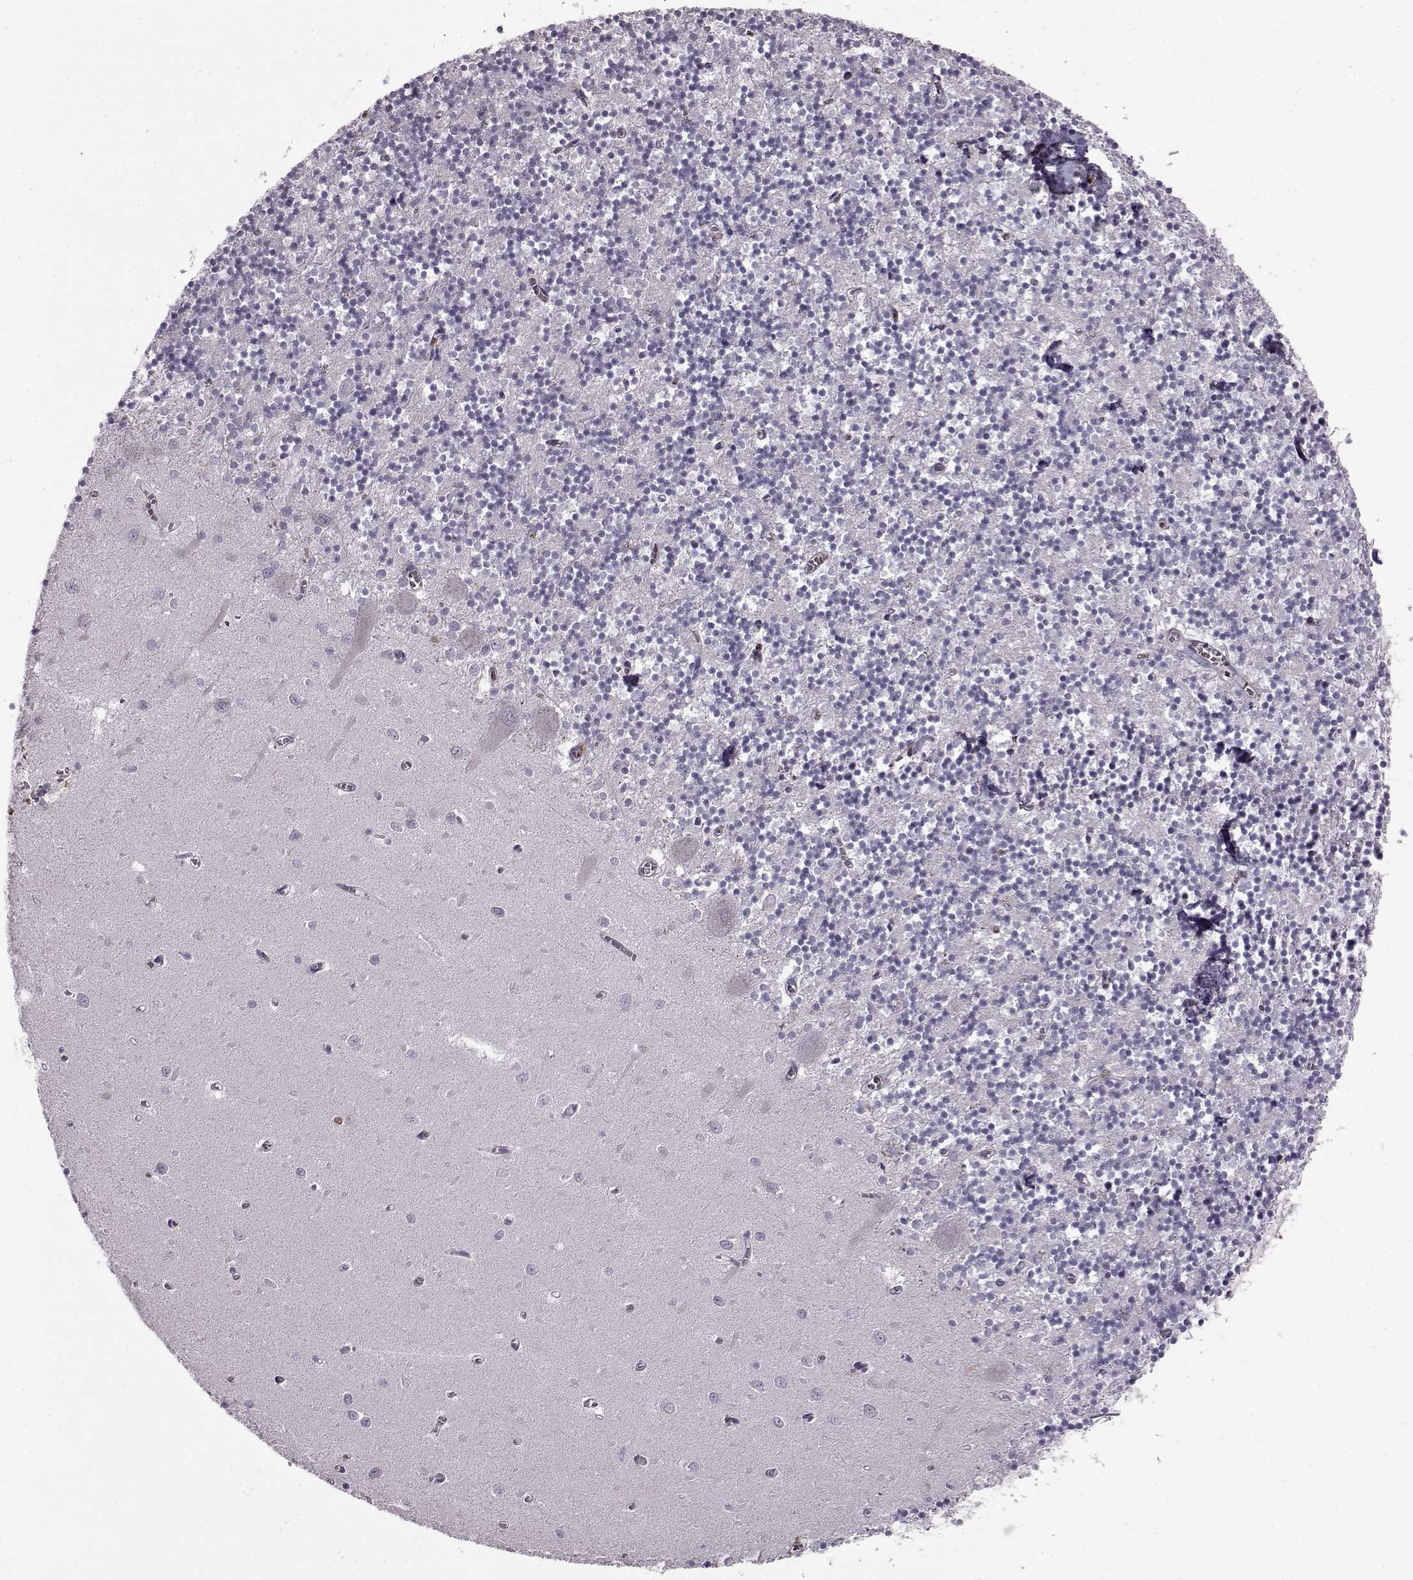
{"staining": {"intensity": "strong", "quantity": "<25%", "location": "nuclear"}, "tissue": "cerebellum", "cell_type": "Cells in granular layer", "image_type": "normal", "snomed": [{"axis": "morphology", "description": "Normal tissue, NOS"}, {"axis": "topography", "description": "Cerebellum"}], "caption": "Protein expression analysis of normal human cerebellum reveals strong nuclear positivity in about <25% of cells in granular layer. (DAB (3,3'-diaminobenzidine) IHC, brown staining for protein, blue staining for nuclei).", "gene": "PROP1", "patient": {"sex": "female", "age": 64}}